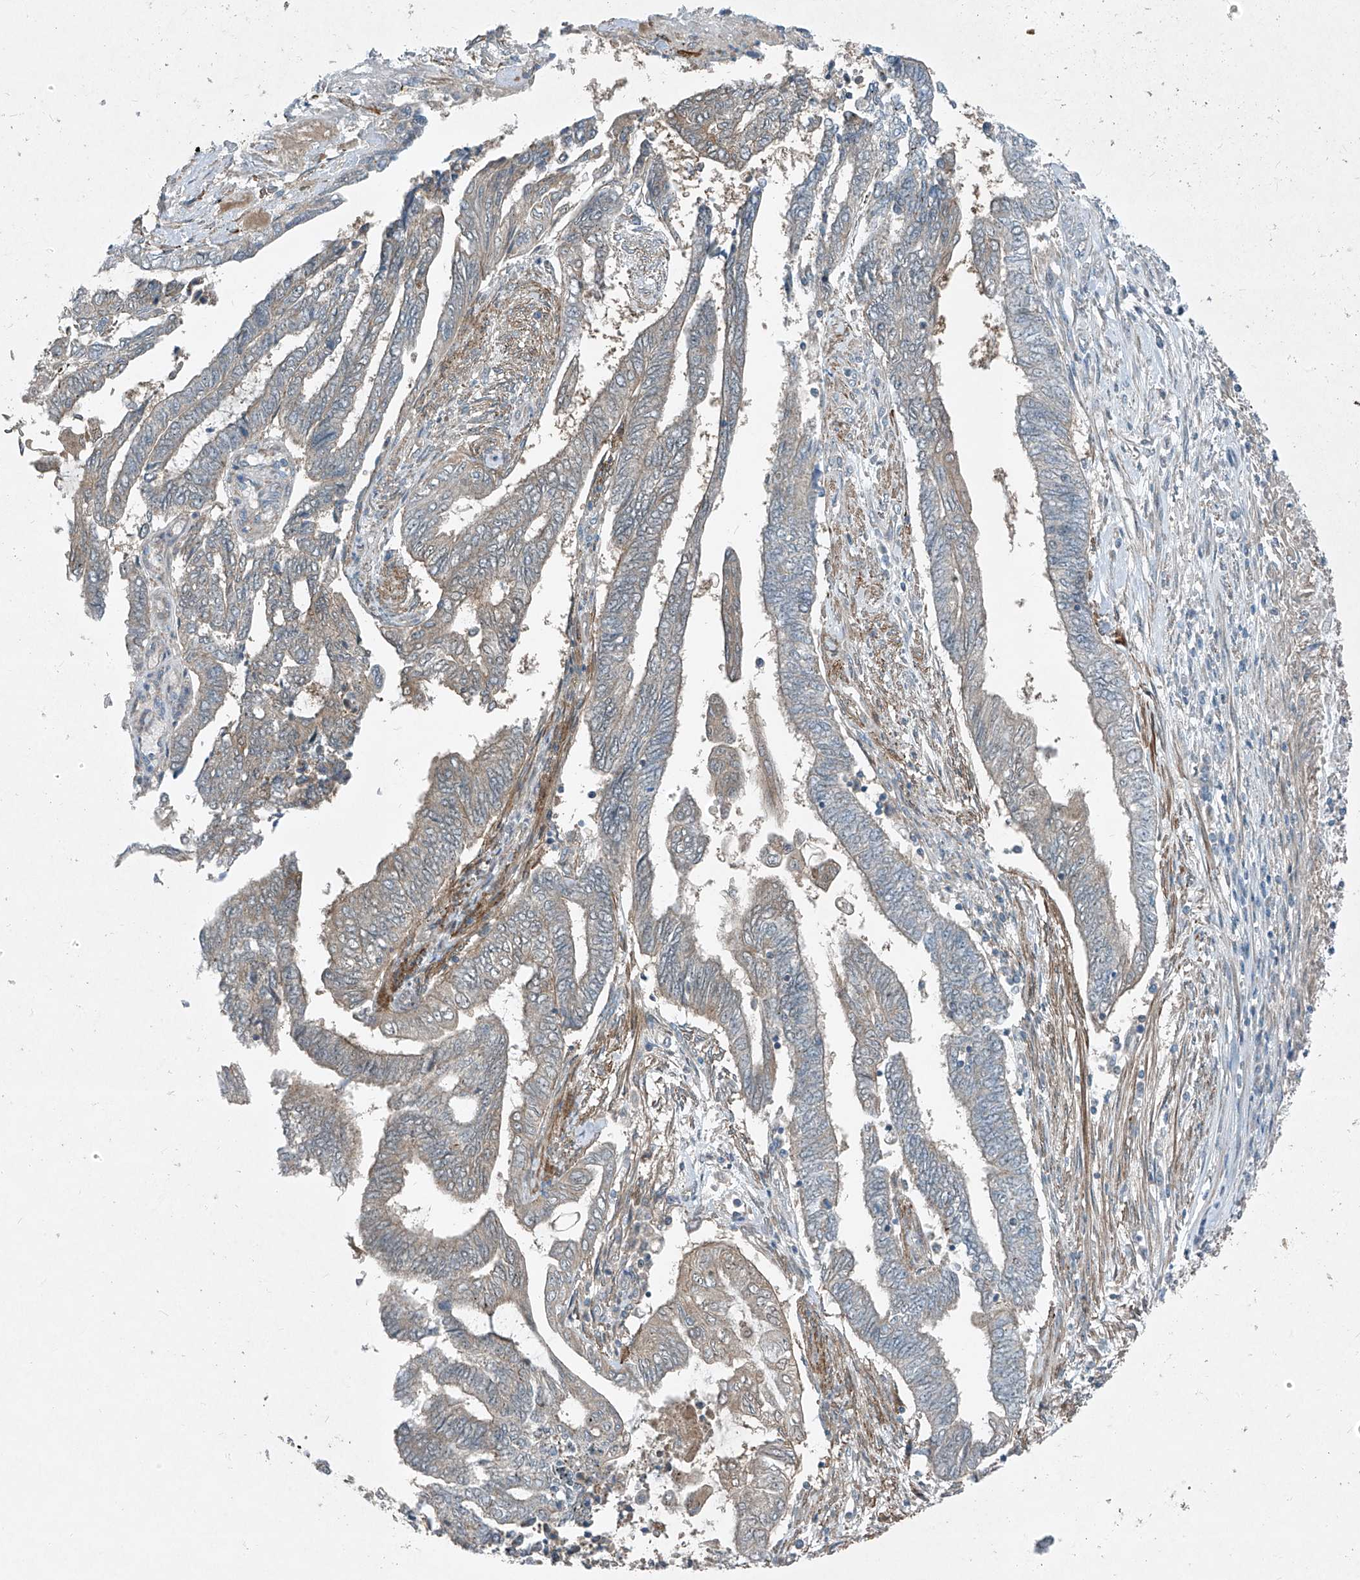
{"staining": {"intensity": "weak", "quantity": "<25%", "location": "cytoplasmic/membranous"}, "tissue": "endometrial cancer", "cell_type": "Tumor cells", "image_type": "cancer", "snomed": [{"axis": "morphology", "description": "Adenocarcinoma, NOS"}, {"axis": "topography", "description": "Uterus"}, {"axis": "topography", "description": "Endometrium"}], "caption": "Protein analysis of adenocarcinoma (endometrial) reveals no significant expression in tumor cells.", "gene": "PPCS", "patient": {"sex": "female", "age": 70}}